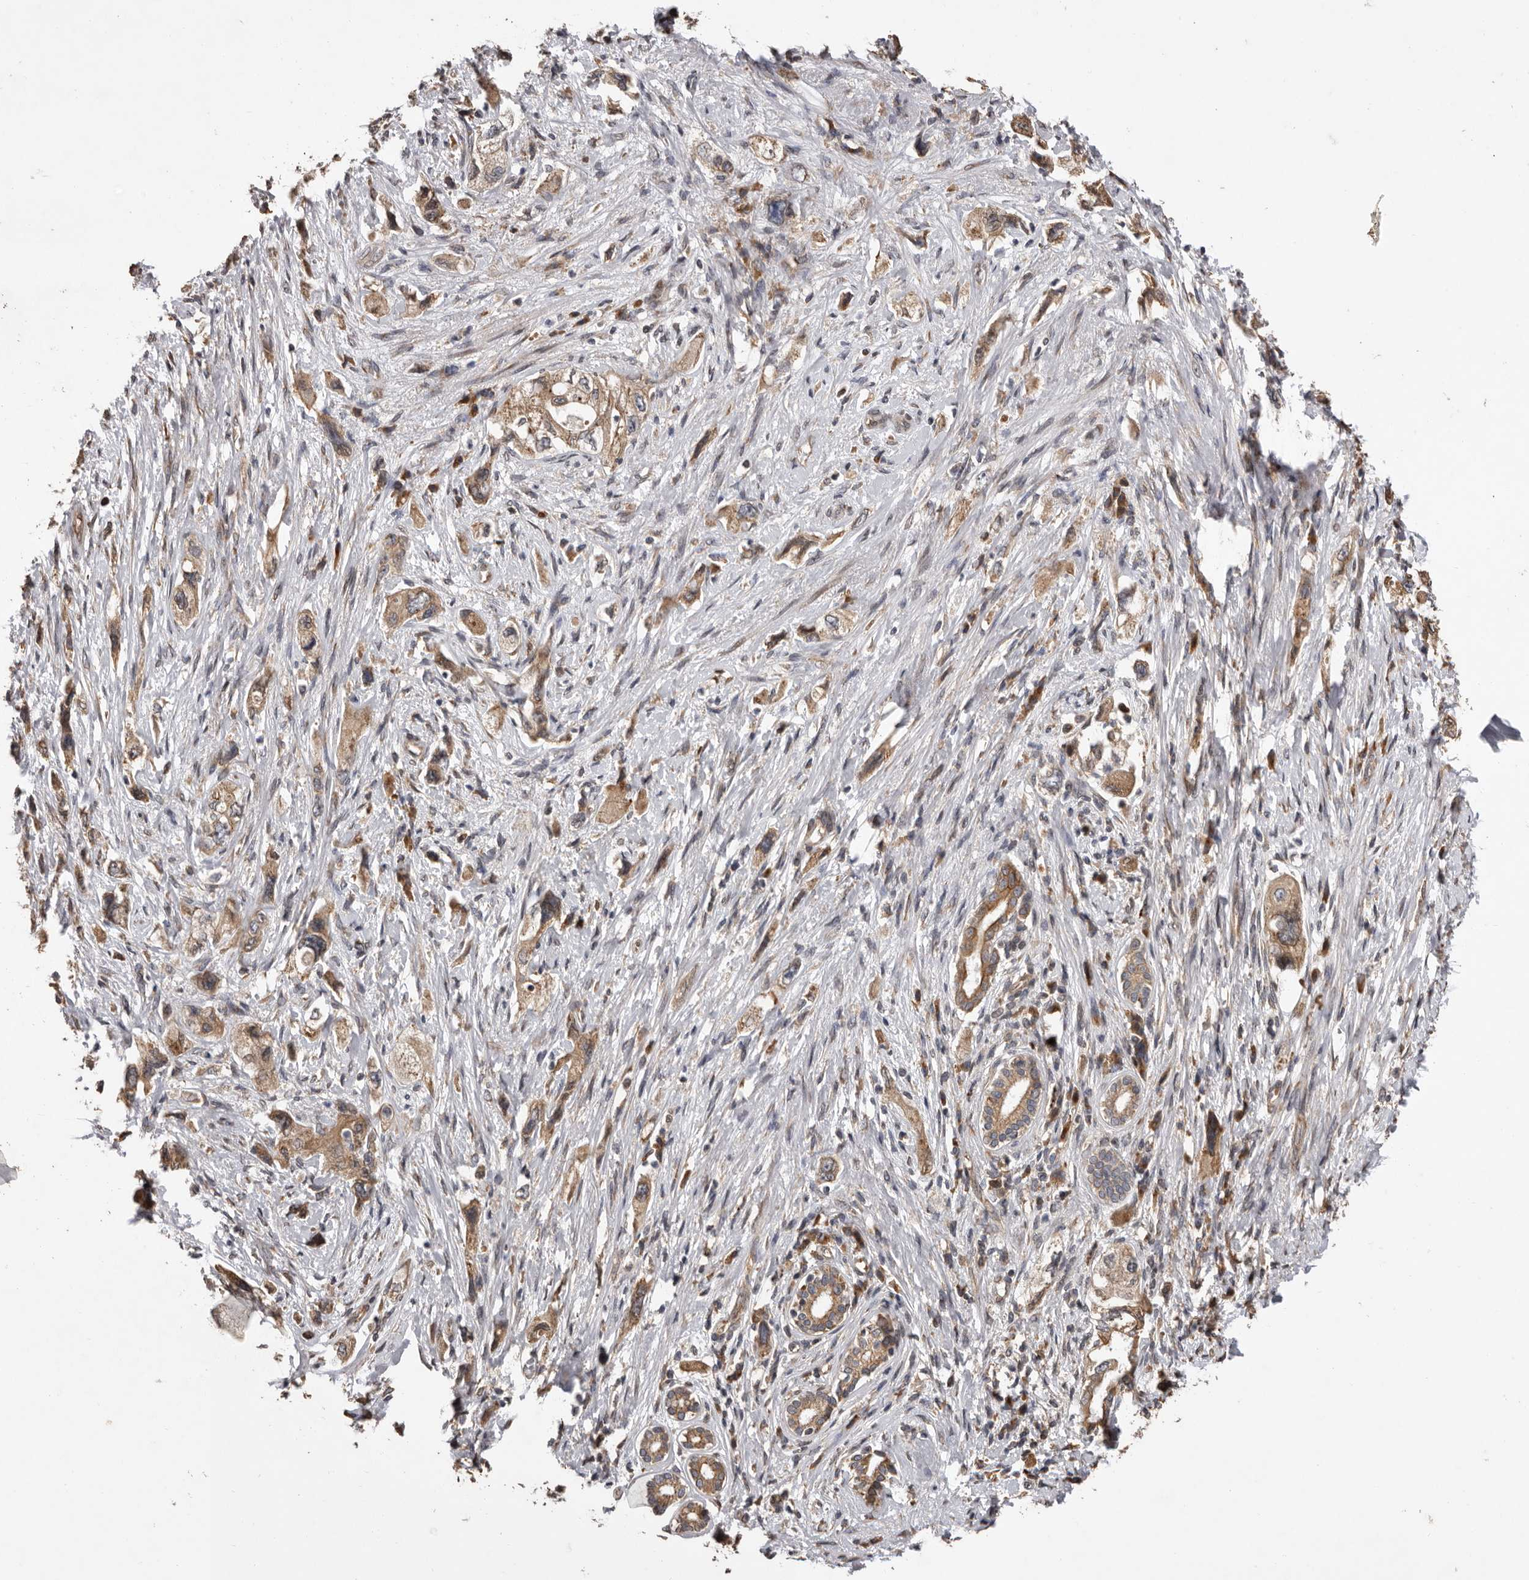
{"staining": {"intensity": "moderate", "quantity": ">75%", "location": "cytoplasmic/membranous"}, "tissue": "pancreatic cancer", "cell_type": "Tumor cells", "image_type": "cancer", "snomed": [{"axis": "morphology", "description": "Adenocarcinoma, NOS"}, {"axis": "topography", "description": "Pancreas"}], "caption": "Approximately >75% of tumor cells in pancreatic adenocarcinoma exhibit moderate cytoplasmic/membranous protein positivity as visualized by brown immunohistochemical staining.", "gene": "GADD45B", "patient": {"sex": "female", "age": 73}}